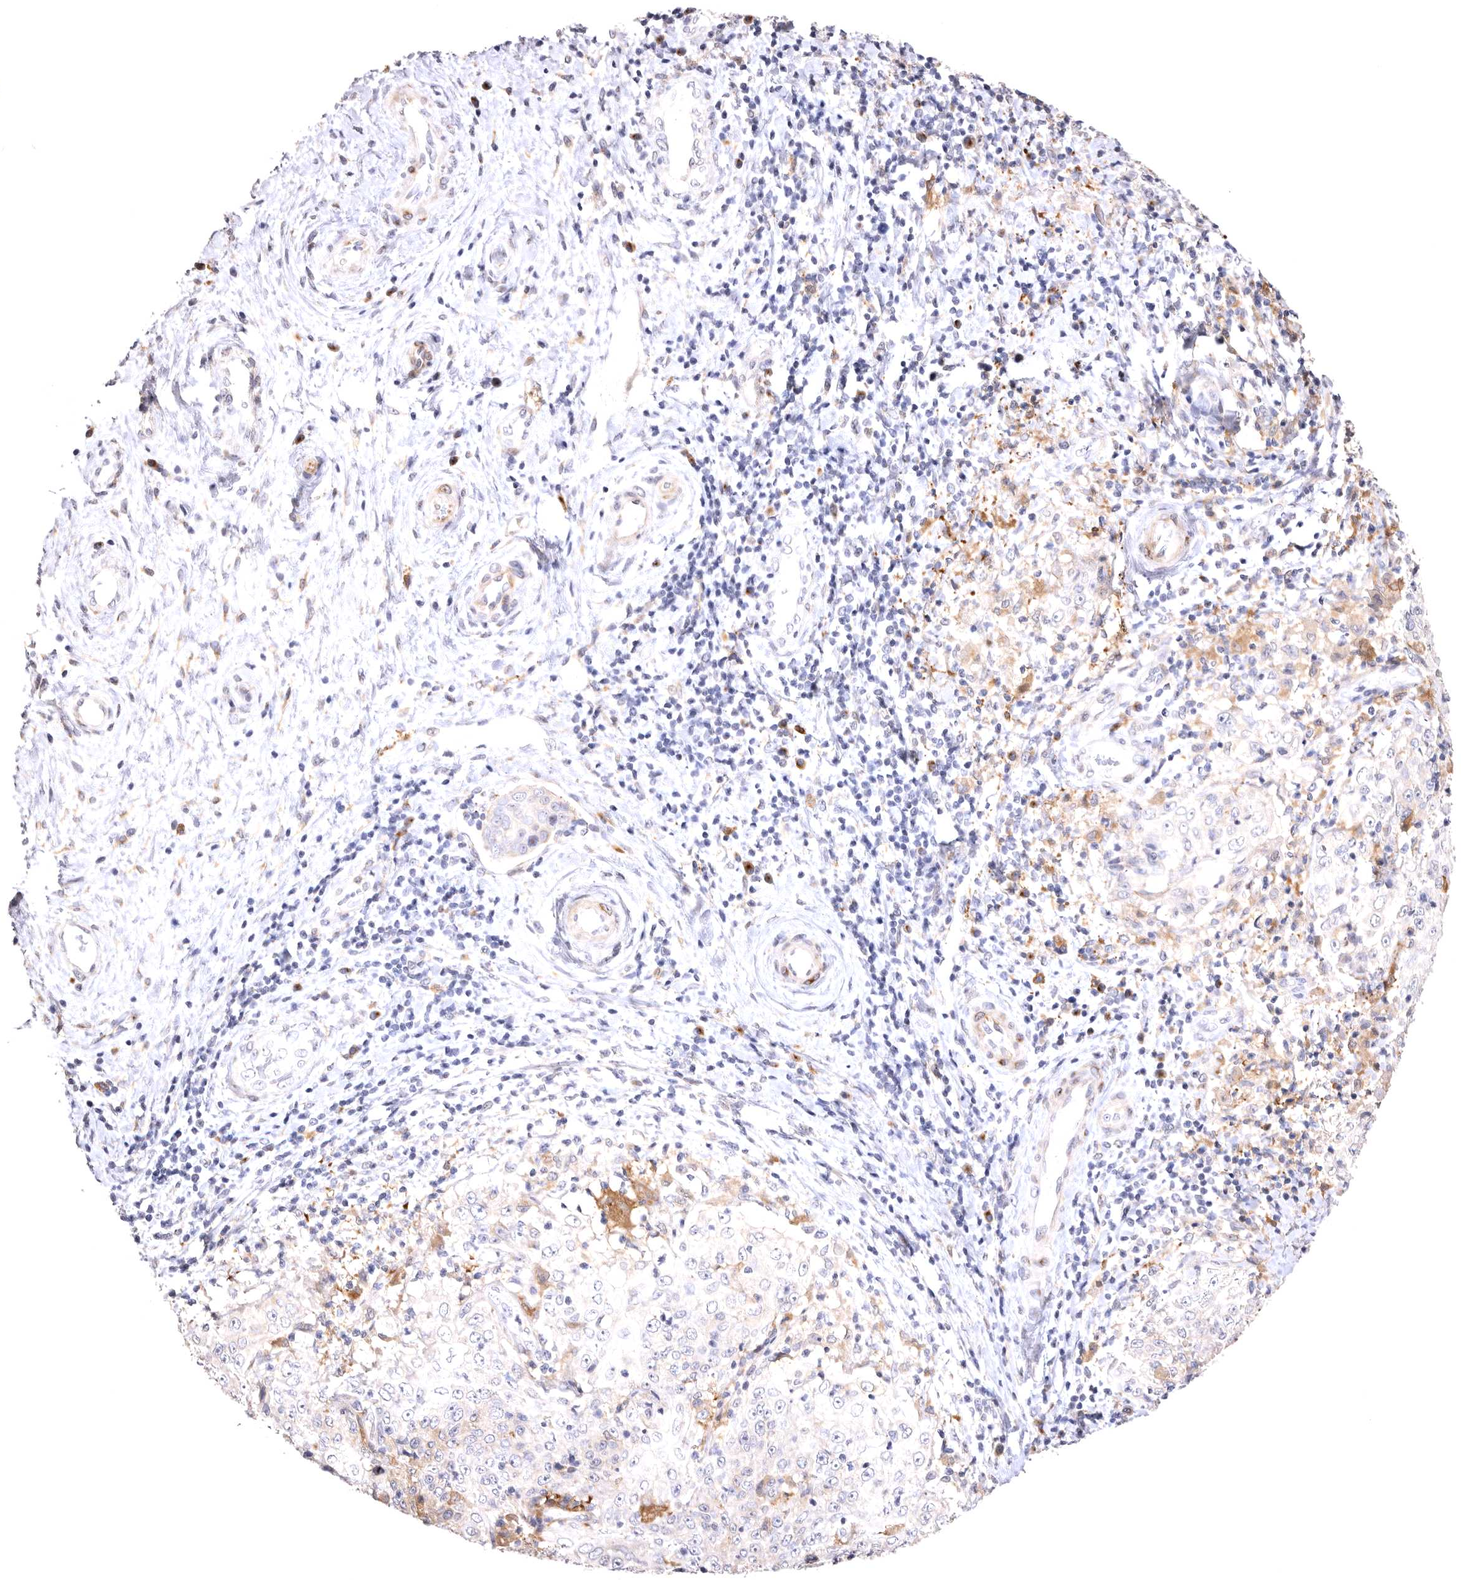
{"staining": {"intensity": "moderate", "quantity": "<25%", "location": "cytoplasmic/membranous"}, "tissue": "cervical cancer", "cell_type": "Tumor cells", "image_type": "cancer", "snomed": [{"axis": "morphology", "description": "Squamous cell carcinoma, NOS"}, {"axis": "topography", "description": "Cervix"}], "caption": "Protein staining exhibits moderate cytoplasmic/membranous staining in approximately <25% of tumor cells in cervical cancer (squamous cell carcinoma). The staining was performed using DAB (3,3'-diaminobenzidine) to visualize the protein expression in brown, while the nuclei were stained in blue with hematoxylin (Magnification: 20x).", "gene": "VPS45", "patient": {"sex": "female", "age": 48}}